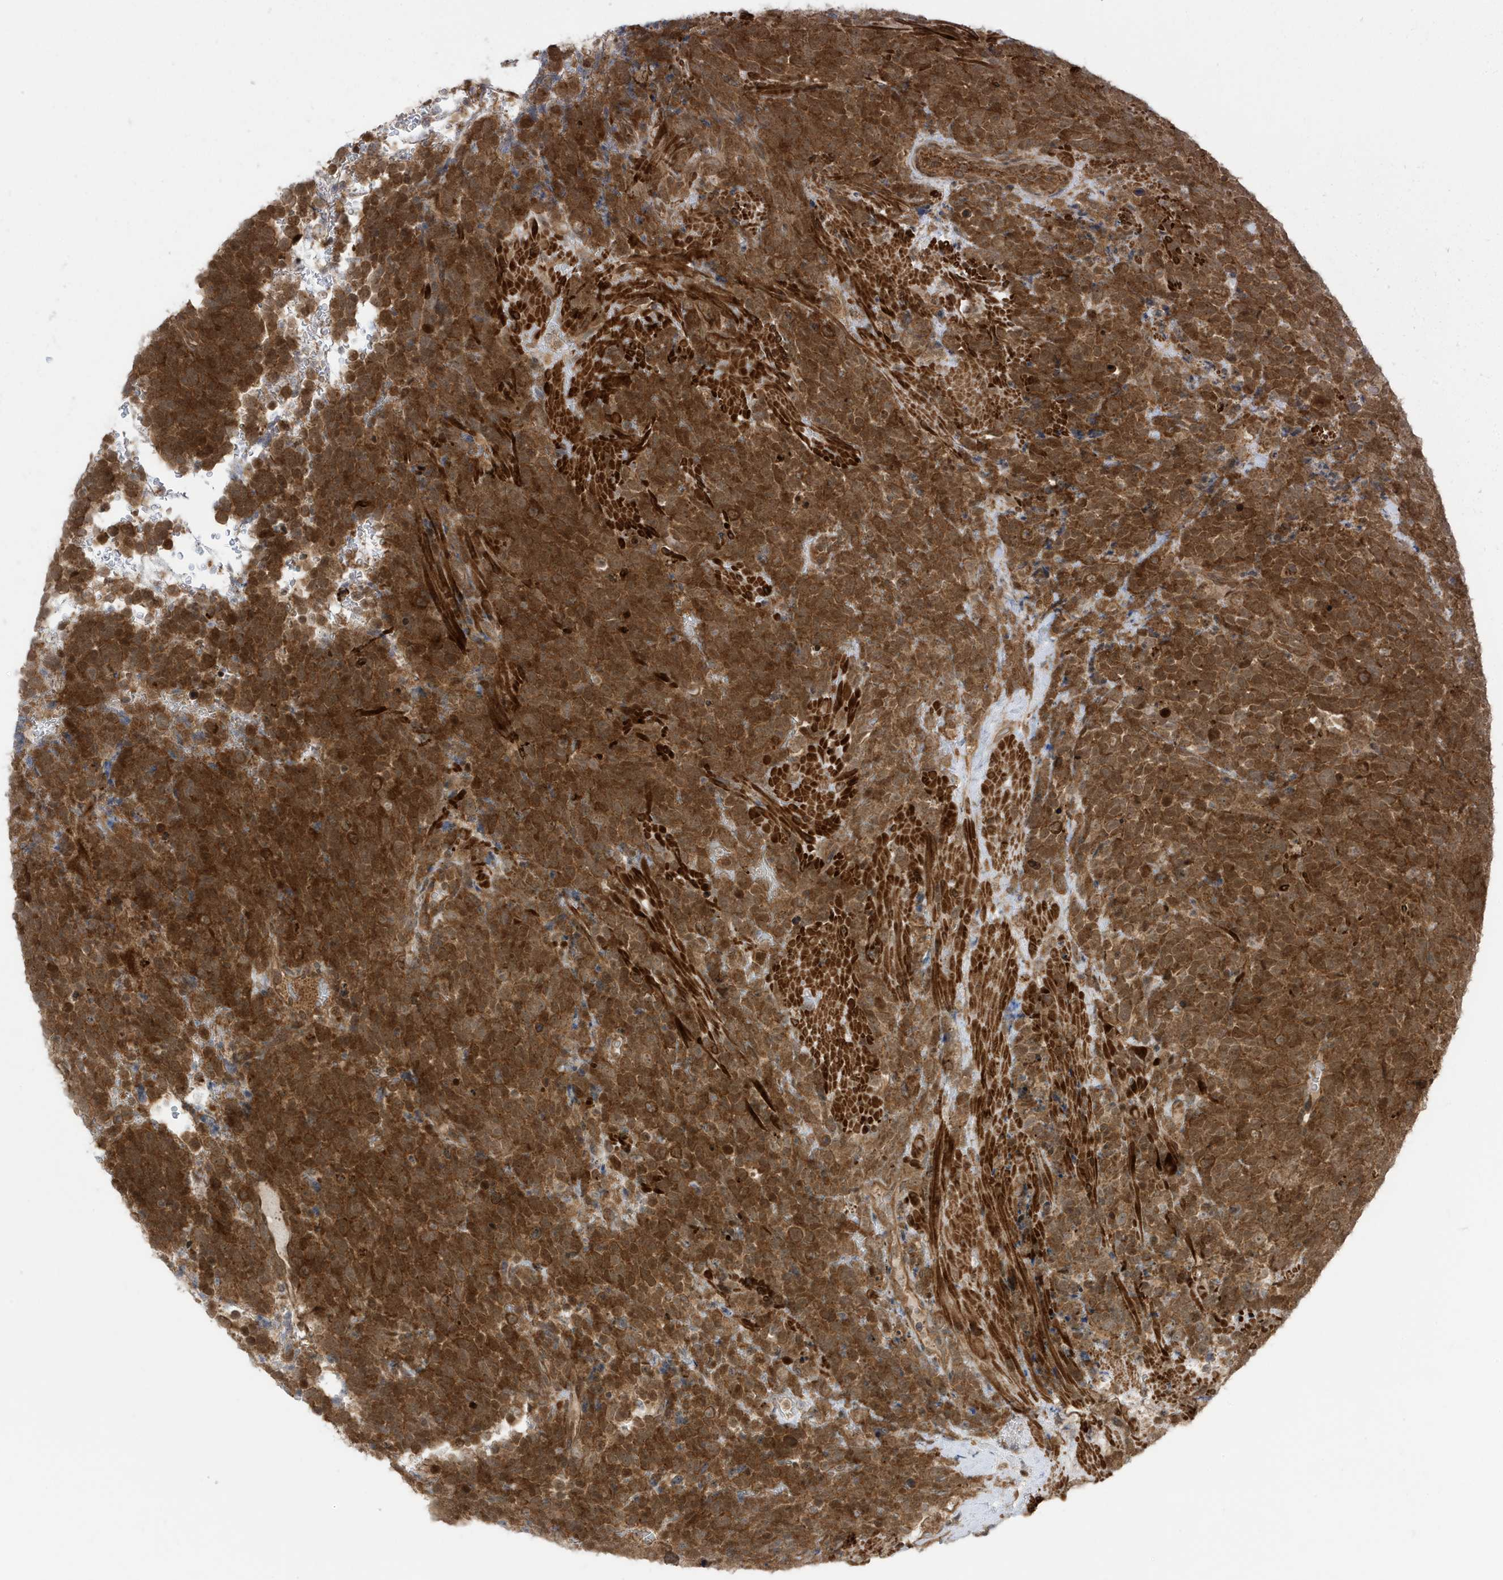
{"staining": {"intensity": "strong", "quantity": ">75%", "location": "cytoplasmic/membranous"}, "tissue": "urothelial cancer", "cell_type": "Tumor cells", "image_type": "cancer", "snomed": [{"axis": "morphology", "description": "Urothelial carcinoma, High grade"}, {"axis": "topography", "description": "Urinary bladder"}], "caption": "Urothelial cancer was stained to show a protein in brown. There is high levels of strong cytoplasmic/membranous positivity in approximately >75% of tumor cells. (DAB IHC with brightfield microscopy, high magnification).", "gene": "DHX36", "patient": {"sex": "female", "age": 82}}